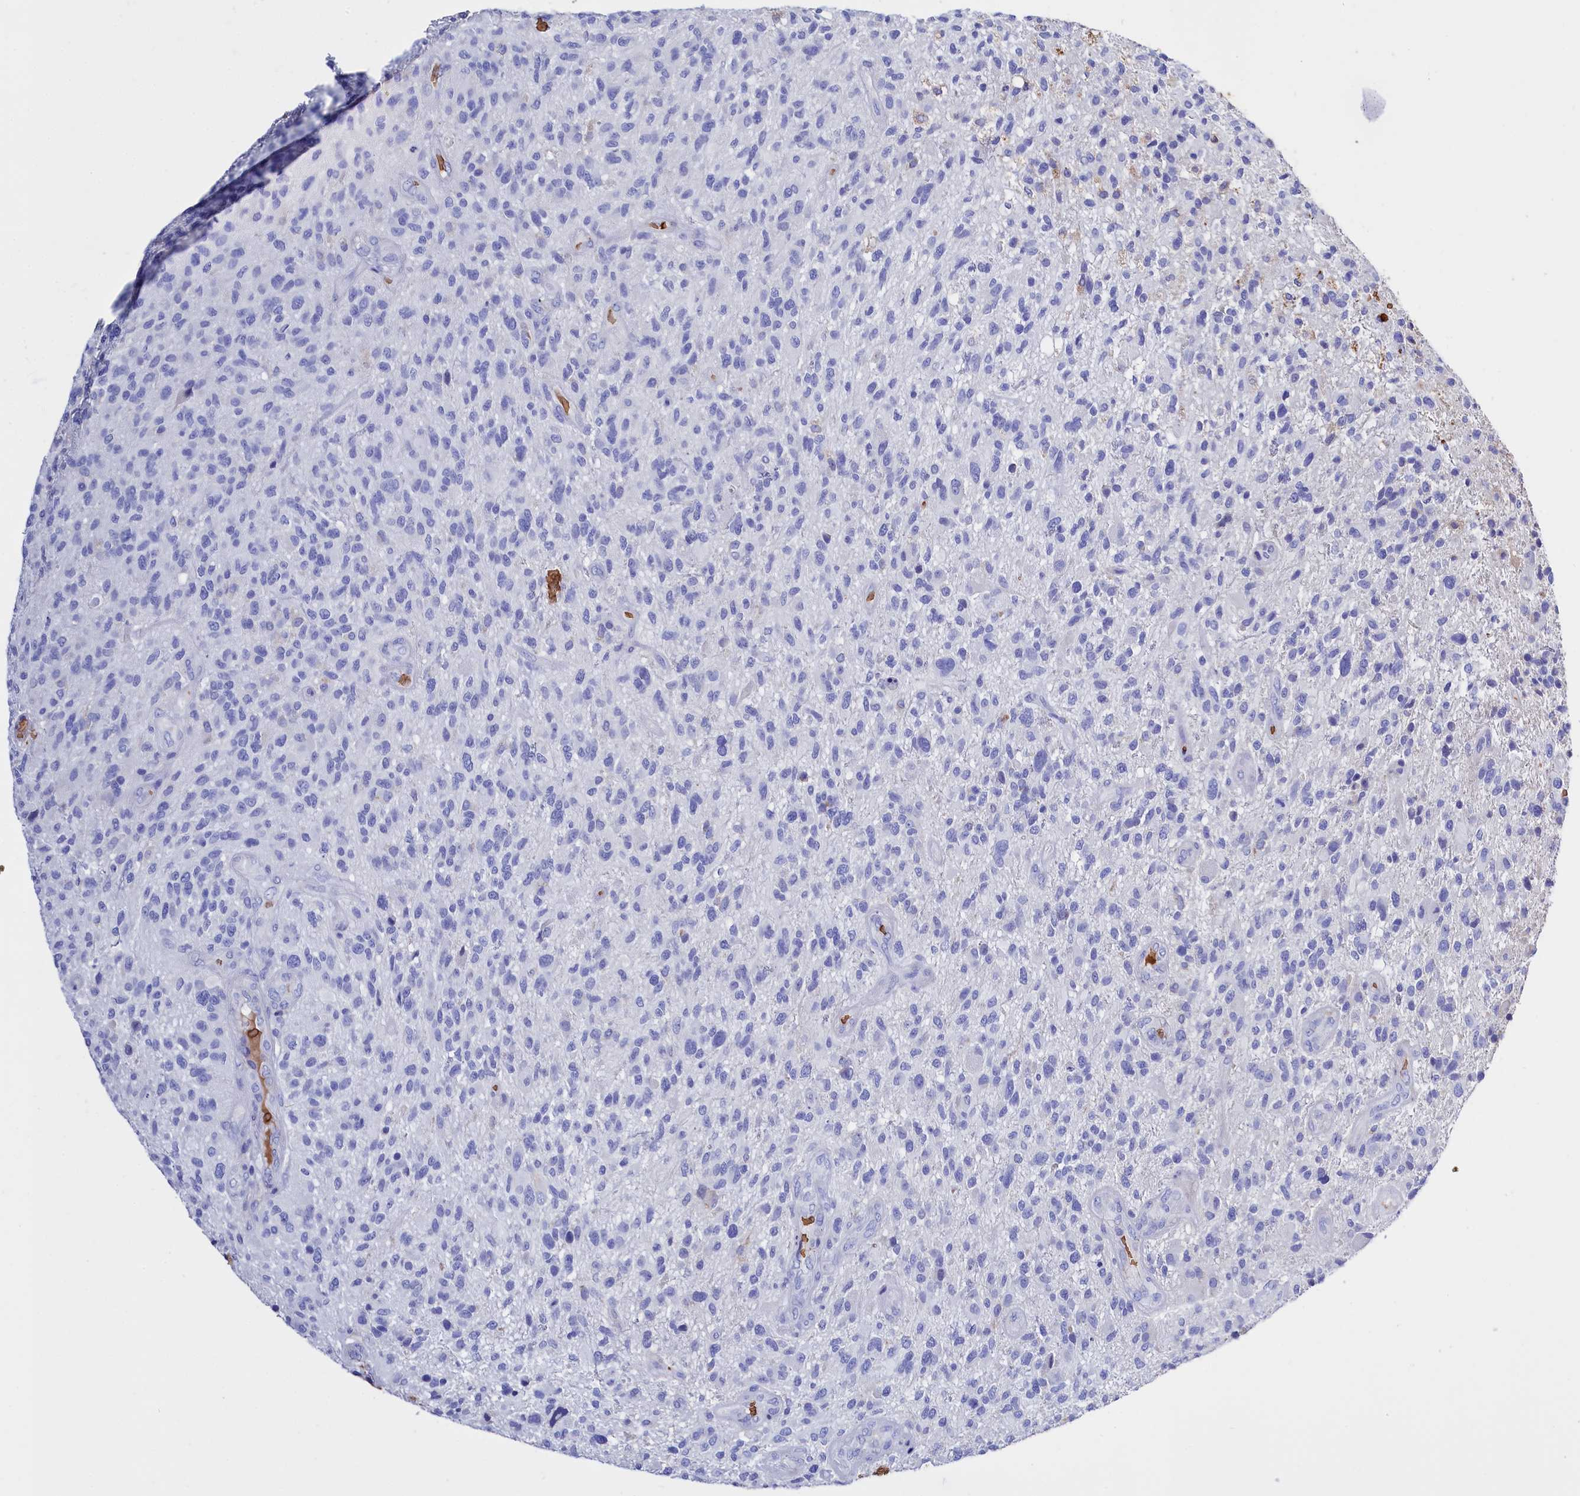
{"staining": {"intensity": "negative", "quantity": "none", "location": "none"}, "tissue": "glioma", "cell_type": "Tumor cells", "image_type": "cancer", "snomed": [{"axis": "morphology", "description": "Glioma, malignant, High grade"}, {"axis": "topography", "description": "Brain"}], "caption": "An image of malignant glioma (high-grade) stained for a protein shows no brown staining in tumor cells.", "gene": "RPUSD3", "patient": {"sex": "male", "age": 47}}